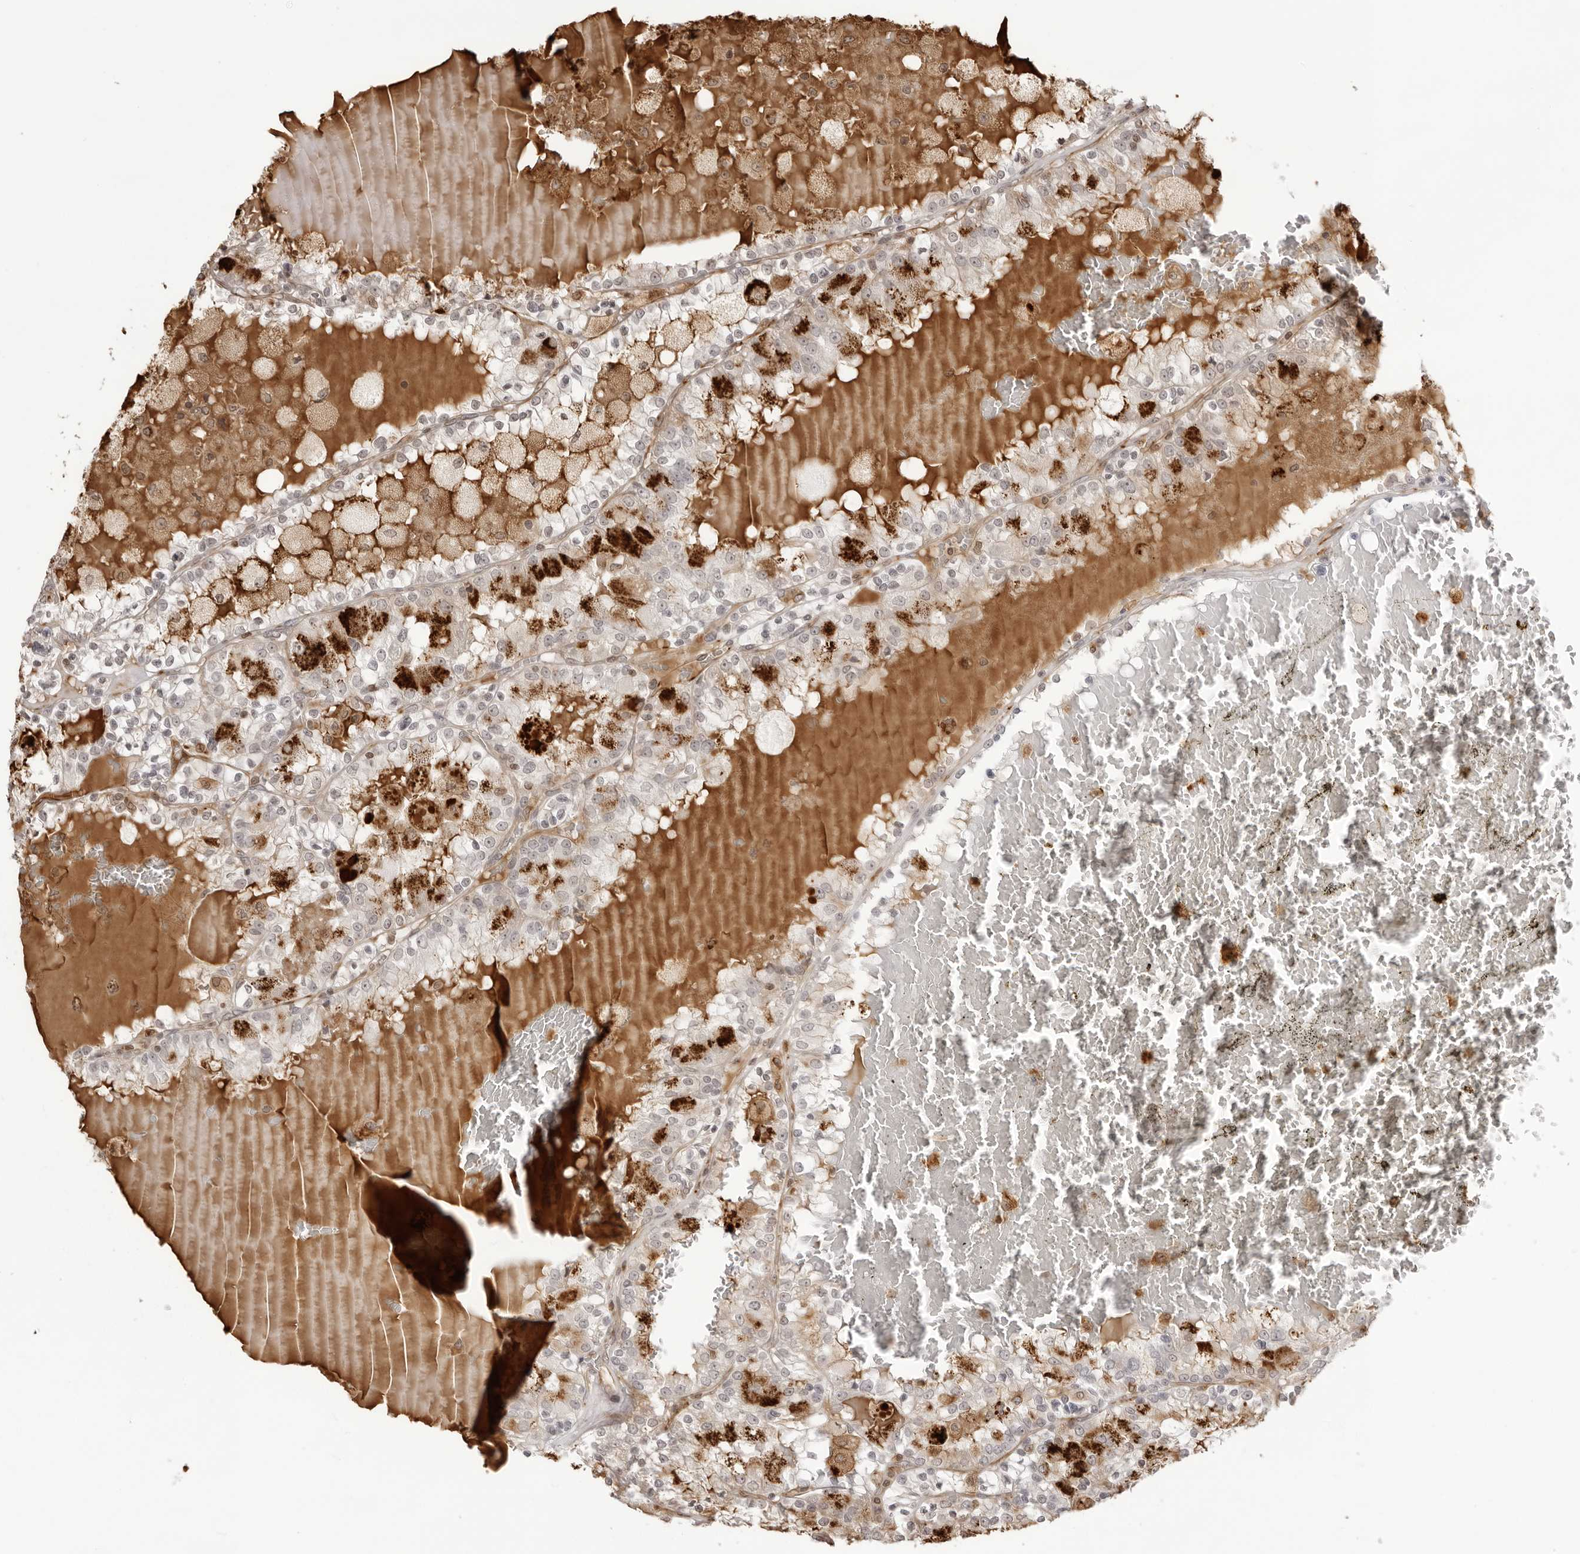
{"staining": {"intensity": "negative", "quantity": "none", "location": "none"}, "tissue": "renal cancer", "cell_type": "Tumor cells", "image_type": "cancer", "snomed": [{"axis": "morphology", "description": "Adenocarcinoma, NOS"}, {"axis": "topography", "description": "Kidney"}], "caption": "Tumor cells show no significant protein expression in adenocarcinoma (renal).", "gene": "DYNLT5", "patient": {"sex": "female", "age": 56}}